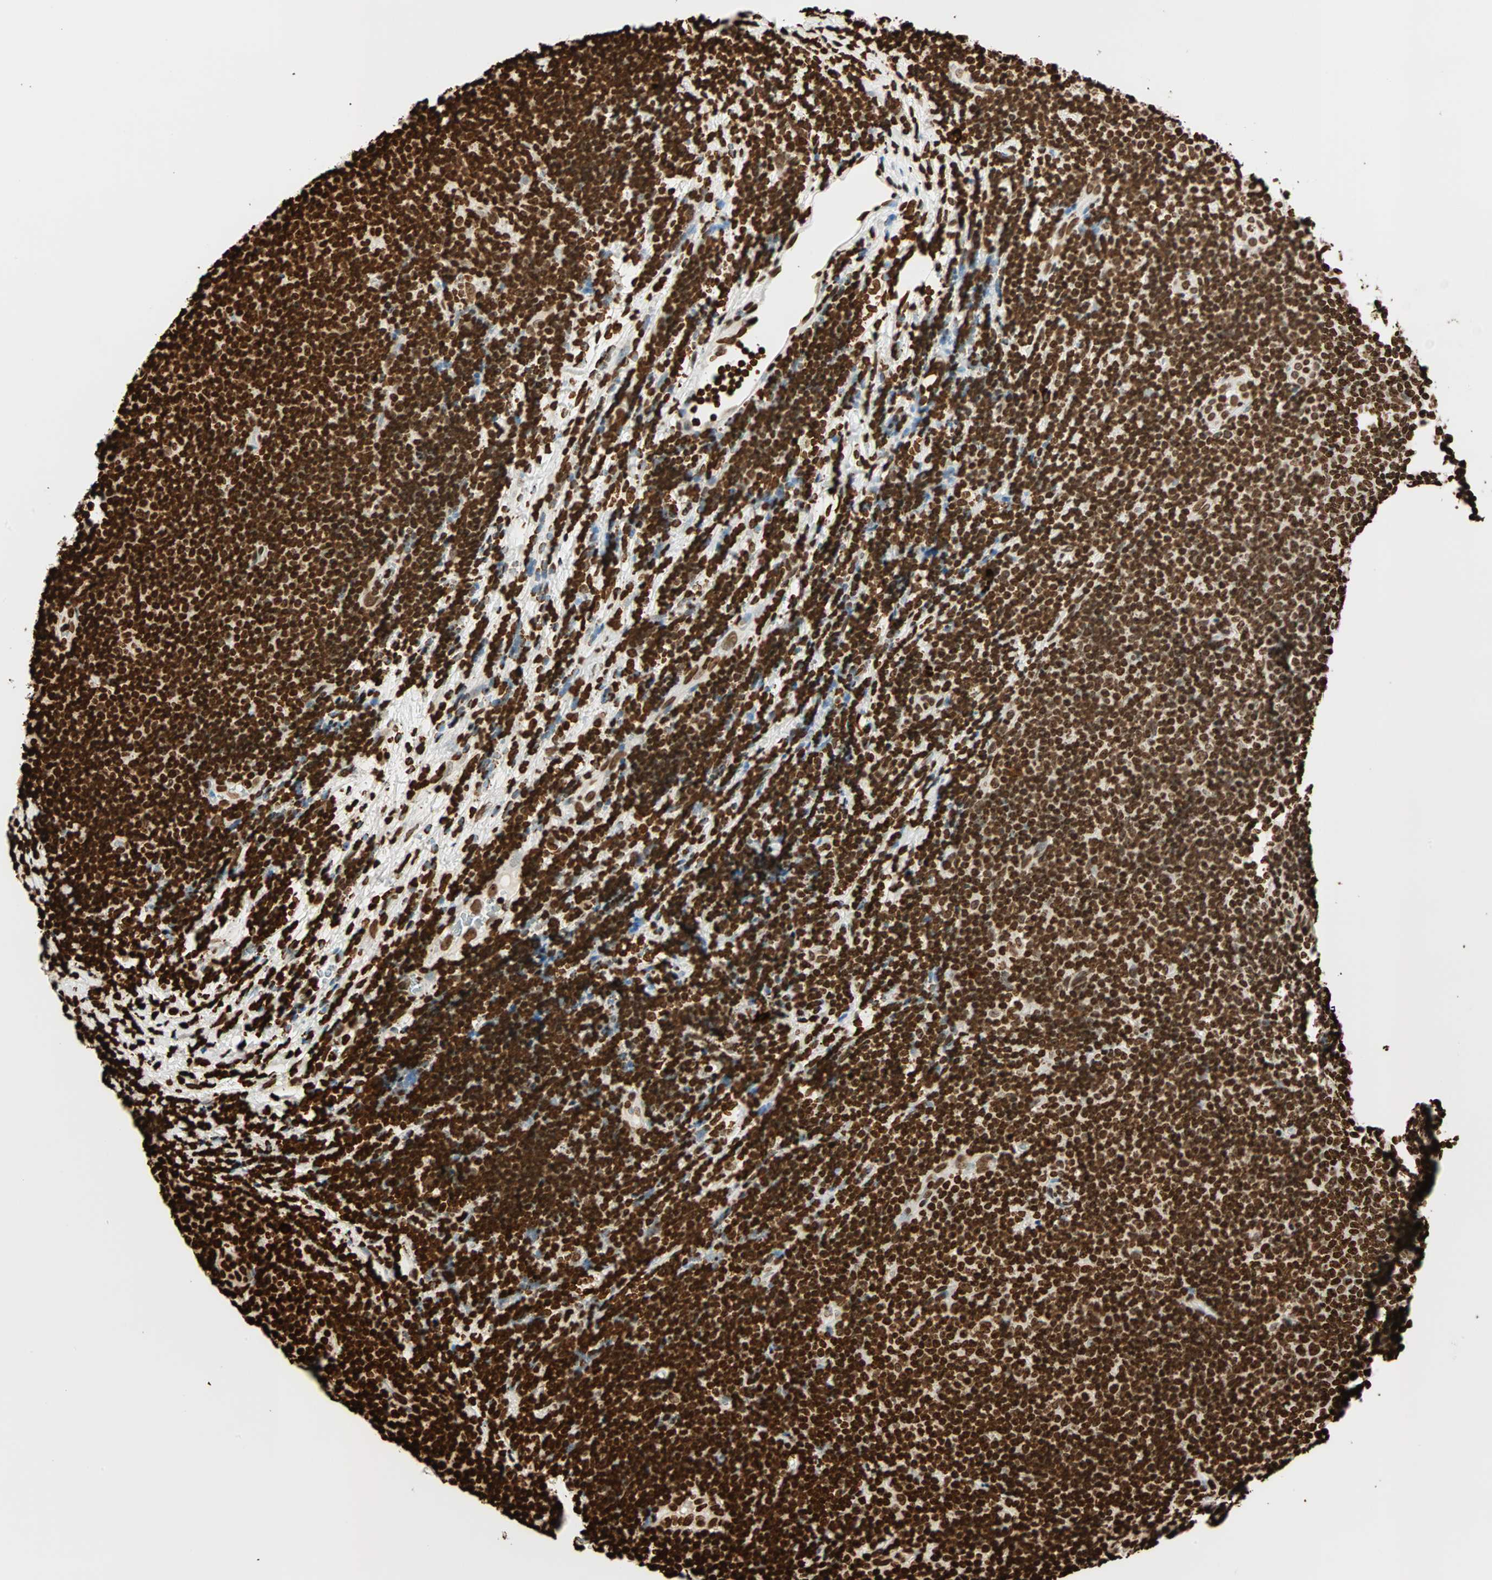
{"staining": {"intensity": "strong", "quantity": ">75%", "location": "nuclear"}, "tissue": "lymphoma", "cell_type": "Tumor cells", "image_type": "cancer", "snomed": [{"axis": "morphology", "description": "Malignant lymphoma, non-Hodgkin's type, Low grade"}, {"axis": "topography", "description": "Lymph node"}], "caption": "Tumor cells show high levels of strong nuclear positivity in approximately >75% of cells in human lymphoma. The staining is performed using DAB (3,3'-diaminobenzidine) brown chromogen to label protein expression. The nuclei are counter-stained blue using hematoxylin.", "gene": "GLI2", "patient": {"sex": "male", "age": 83}}